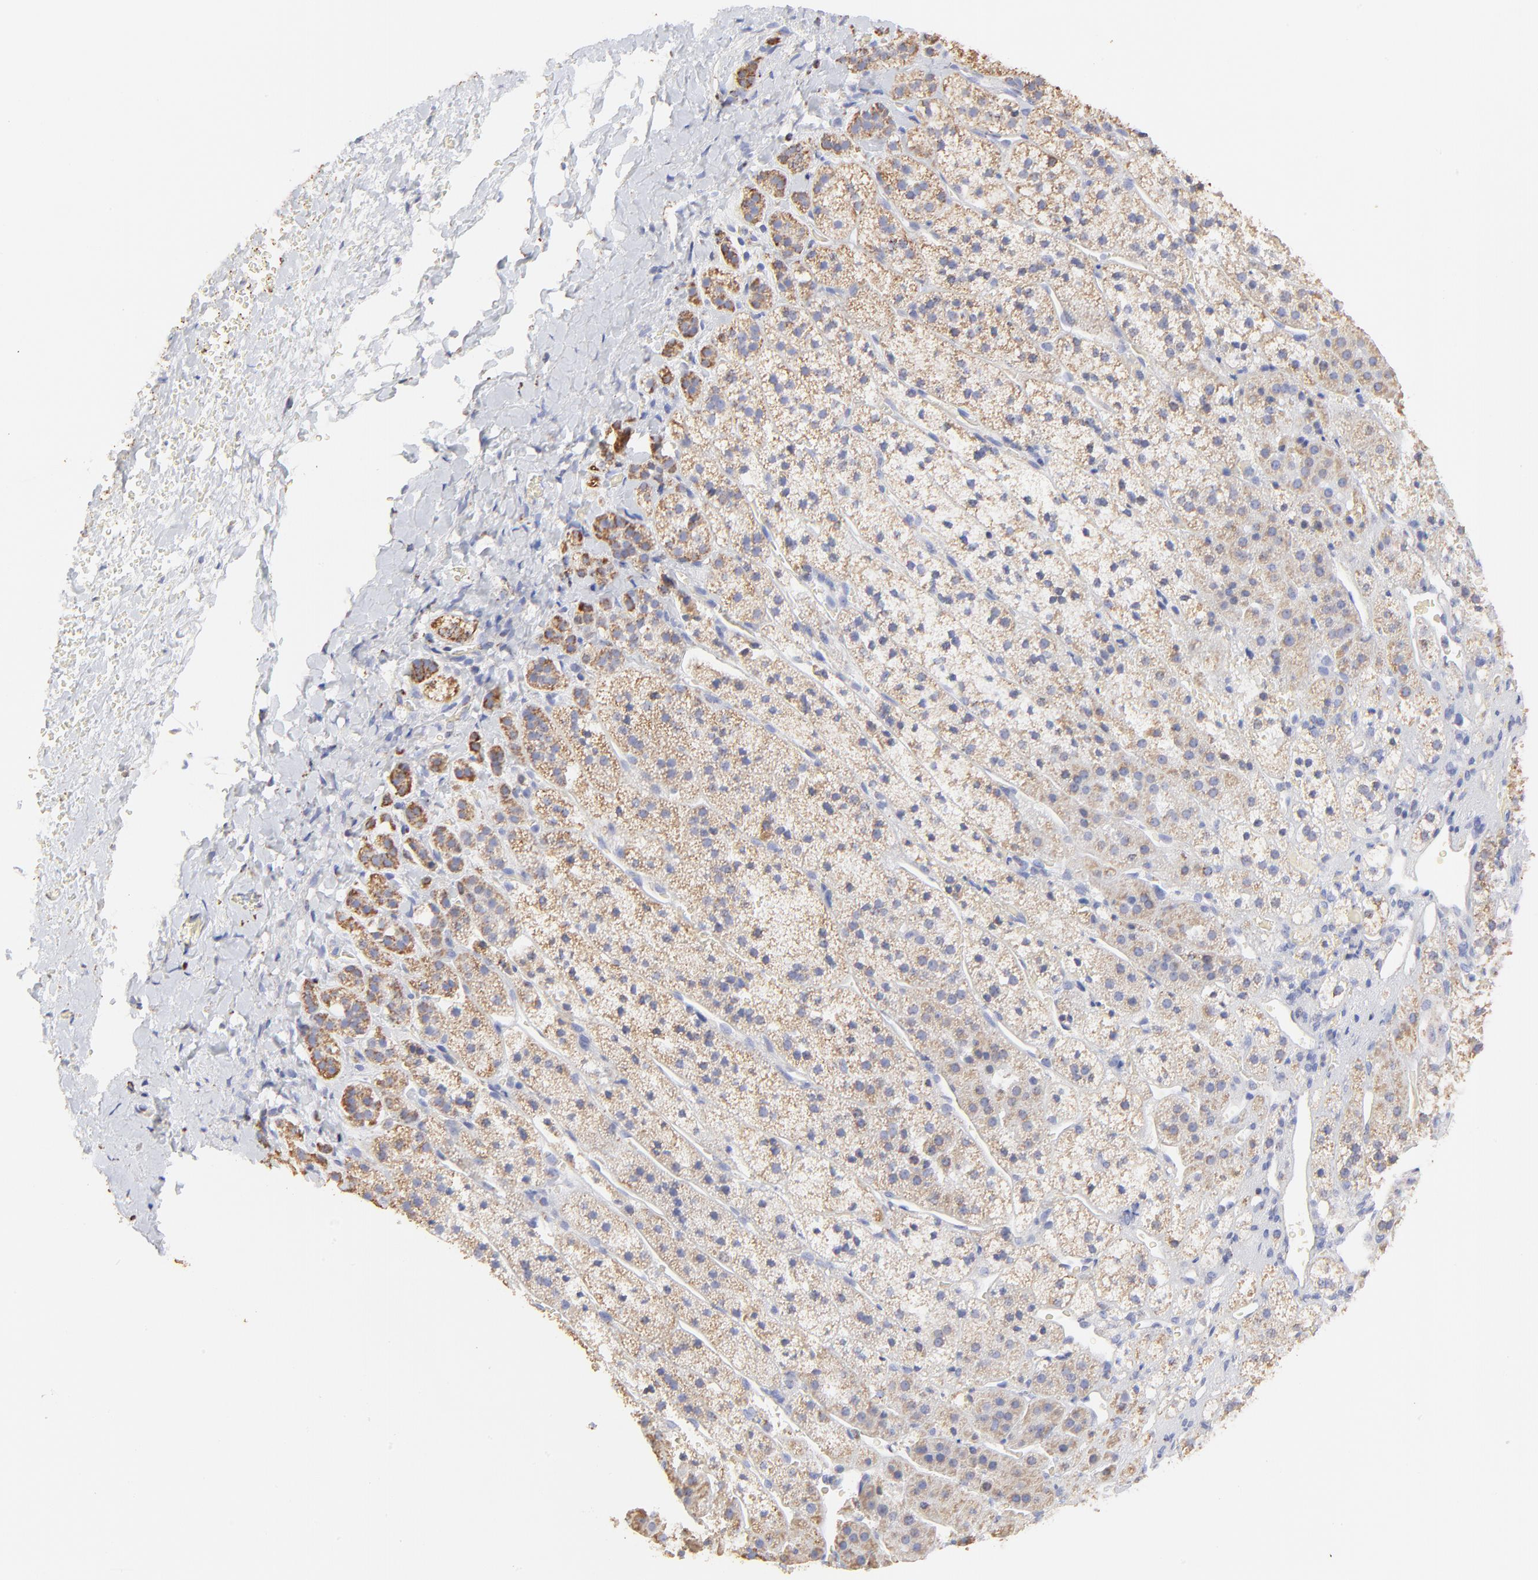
{"staining": {"intensity": "moderate", "quantity": ">75%", "location": "cytoplasmic/membranous"}, "tissue": "adrenal gland", "cell_type": "Glandular cells", "image_type": "normal", "snomed": [{"axis": "morphology", "description": "Normal tissue, NOS"}, {"axis": "topography", "description": "Adrenal gland"}], "caption": "This photomicrograph displays normal adrenal gland stained with immunohistochemistry (IHC) to label a protein in brown. The cytoplasmic/membranous of glandular cells show moderate positivity for the protein. Nuclei are counter-stained blue.", "gene": "COX4I1", "patient": {"sex": "female", "age": 44}}